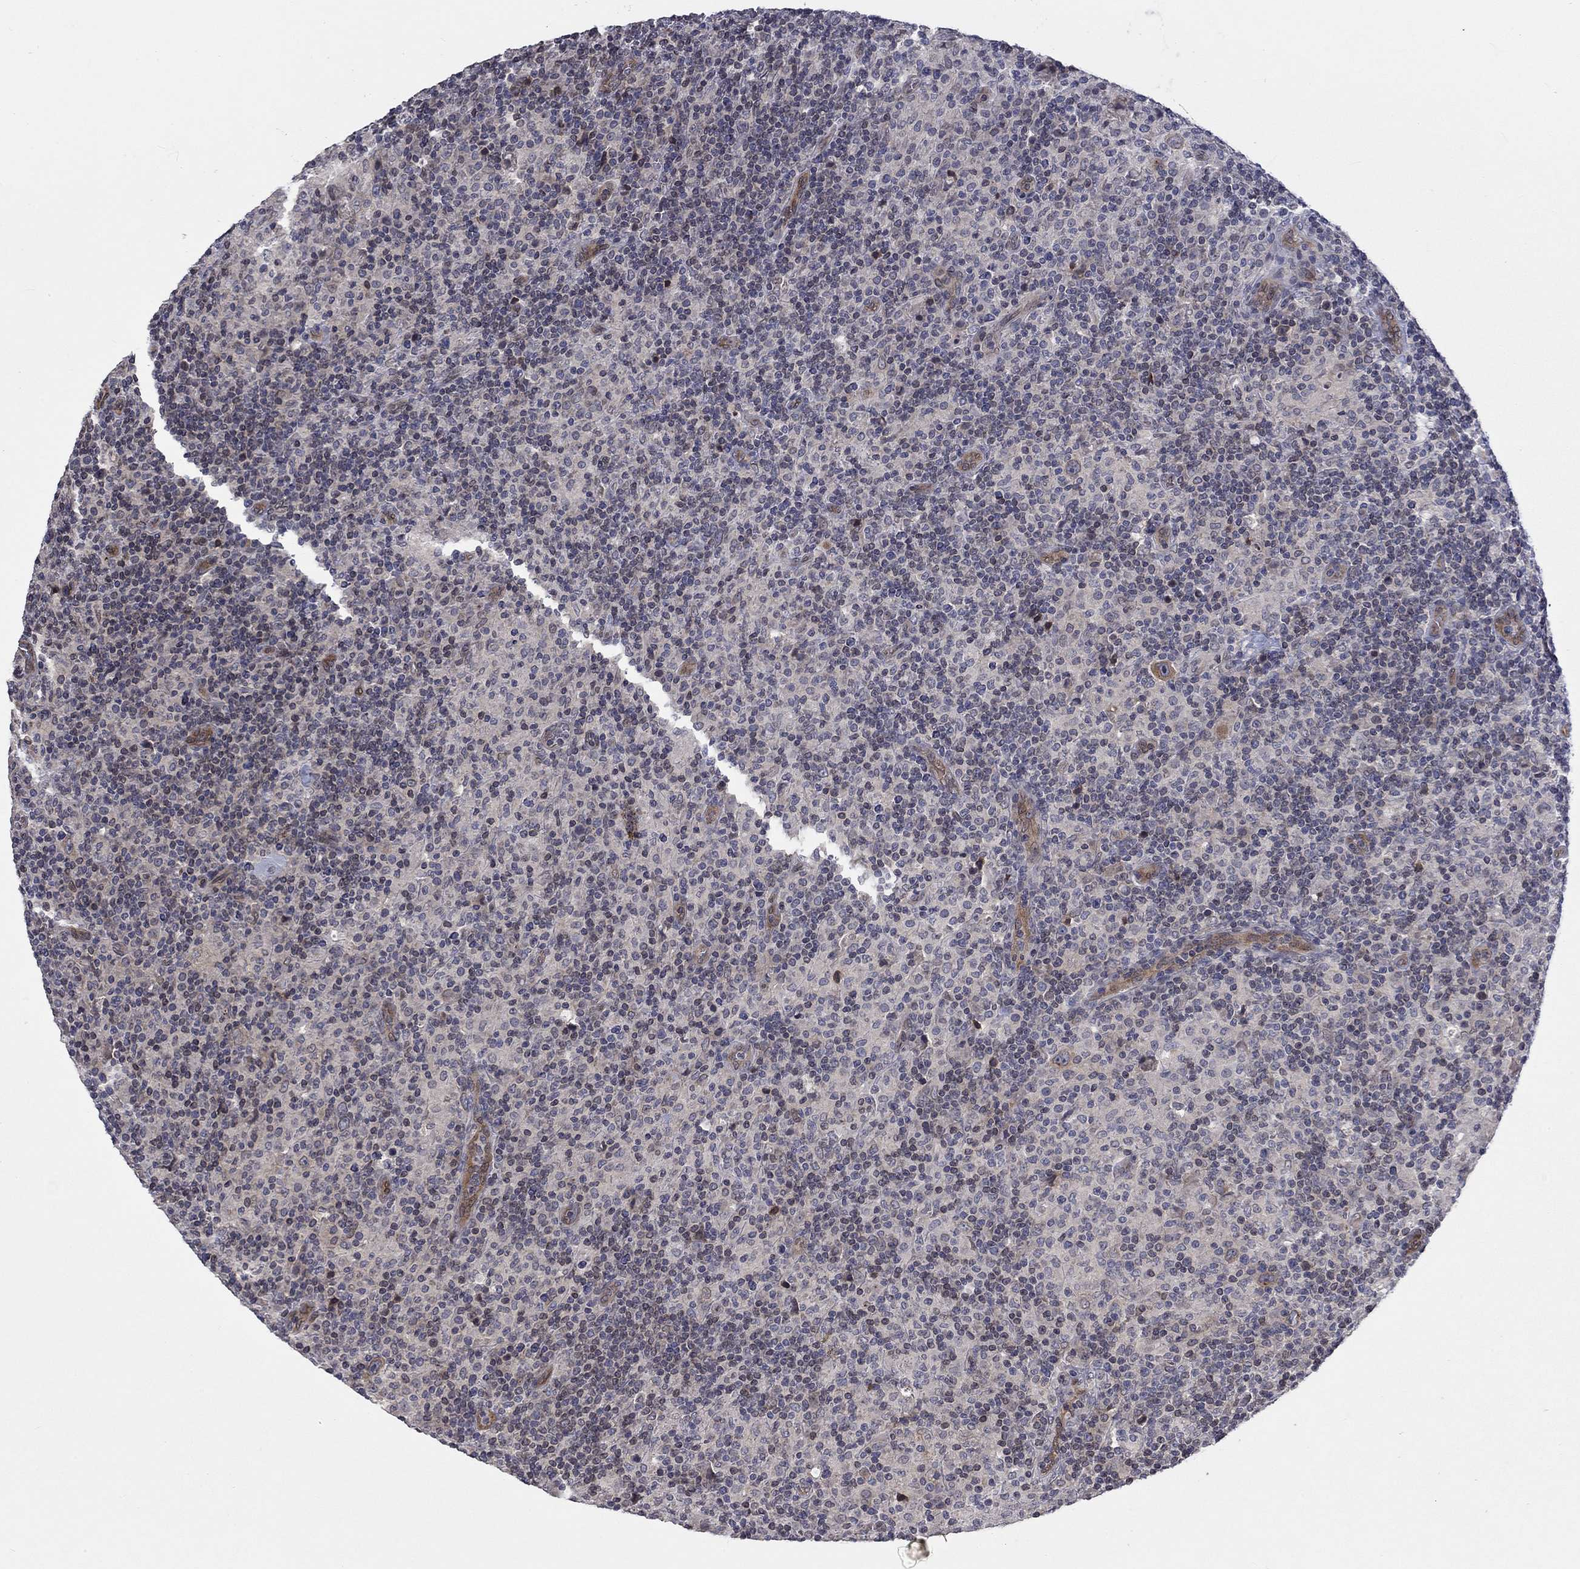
{"staining": {"intensity": "negative", "quantity": "none", "location": "none"}, "tissue": "lymphoma", "cell_type": "Tumor cells", "image_type": "cancer", "snomed": [{"axis": "morphology", "description": "Hodgkin's disease, NOS"}, {"axis": "topography", "description": "Lymph node"}], "caption": "Immunohistochemistry (IHC) micrograph of human lymphoma stained for a protein (brown), which displays no staining in tumor cells.", "gene": "CETN3", "patient": {"sex": "male", "age": 70}}